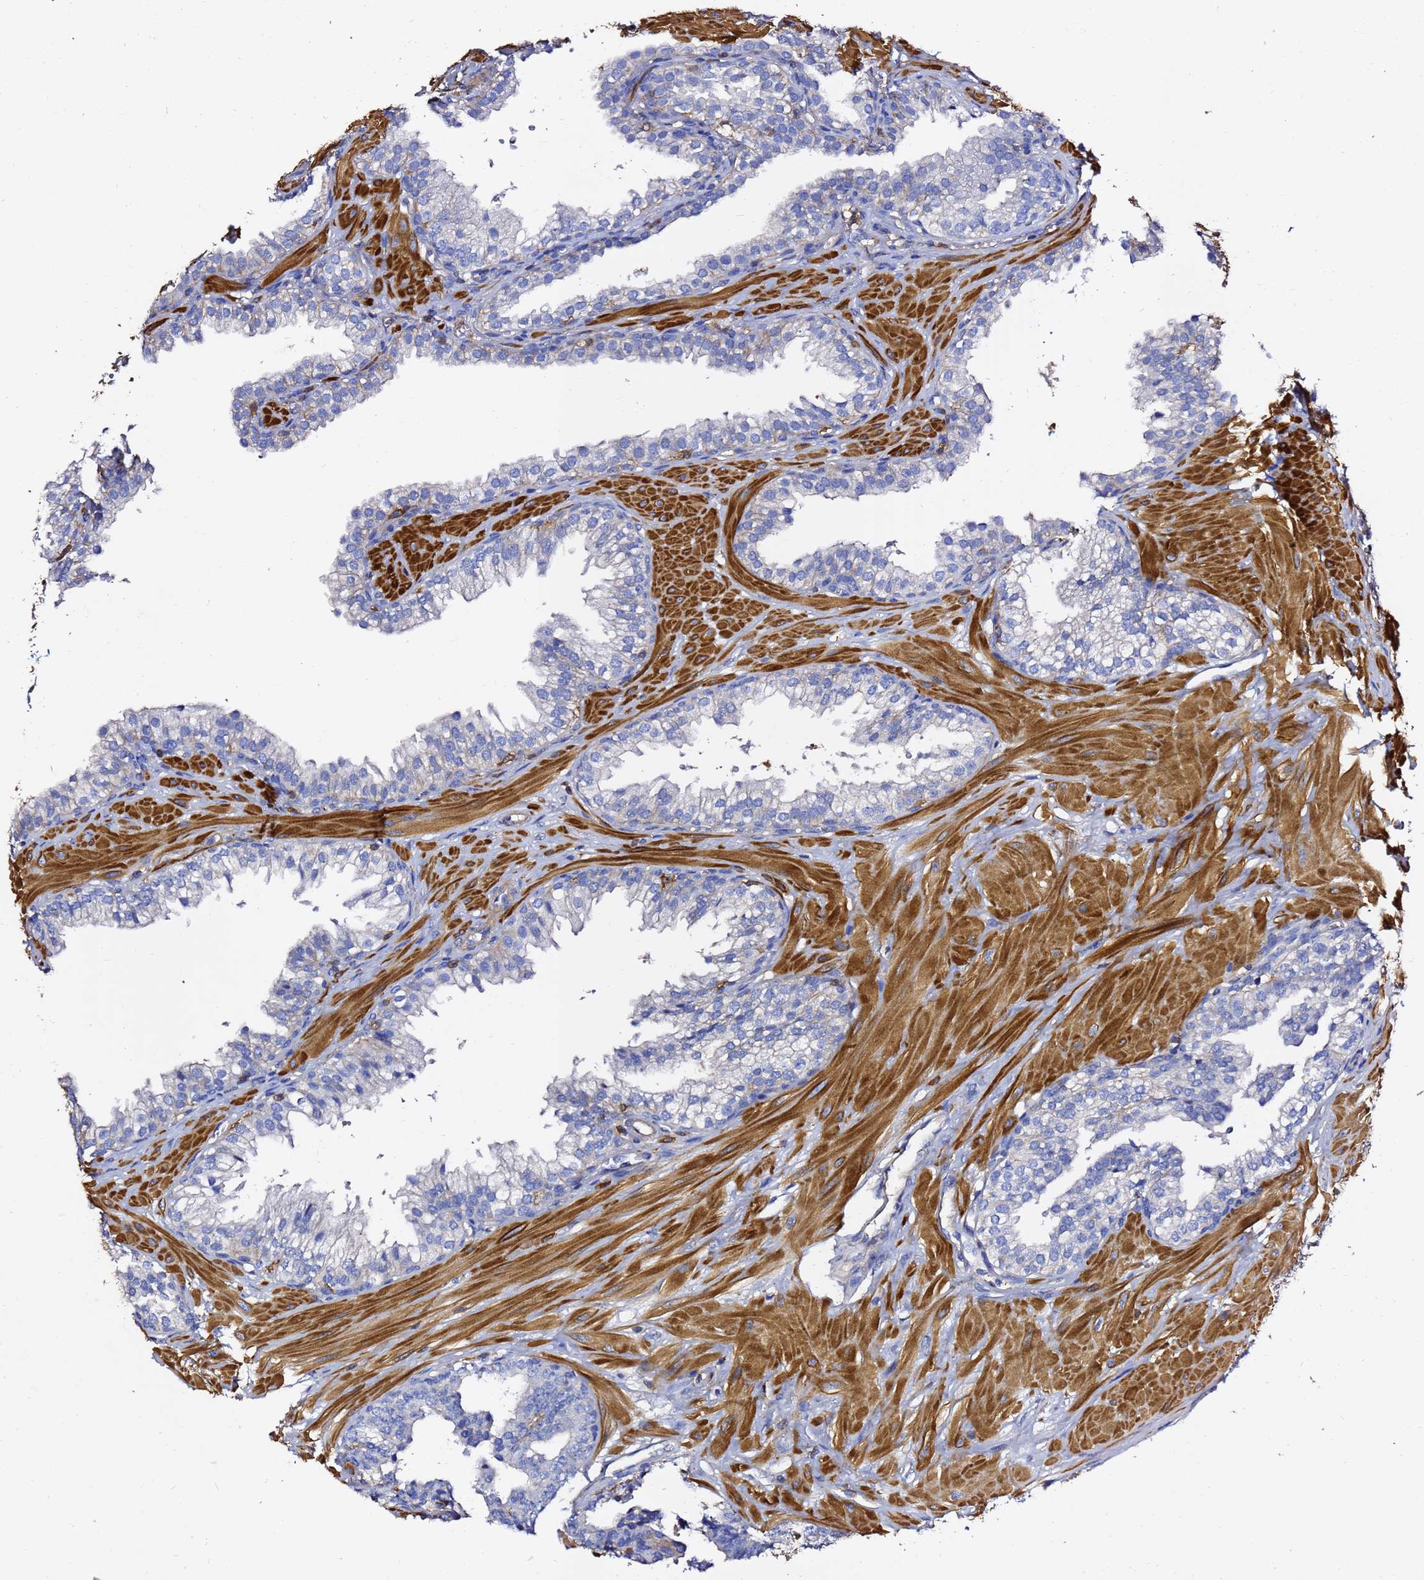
{"staining": {"intensity": "negative", "quantity": "none", "location": "none"}, "tissue": "prostate", "cell_type": "Glandular cells", "image_type": "normal", "snomed": [{"axis": "morphology", "description": "Normal tissue, NOS"}, {"axis": "topography", "description": "Prostate"}, {"axis": "topography", "description": "Peripheral nerve tissue"}], "caption": "Glandular cells are negative for protein expression in normal human prostate. The staining is performed using DAB (3,3'-diaminobenzidine) brown chromogen with nuclei counter-stained in using hematoxylin.", "gene": "ACTA1", "patient": {"sex": "male", "age": 55}}